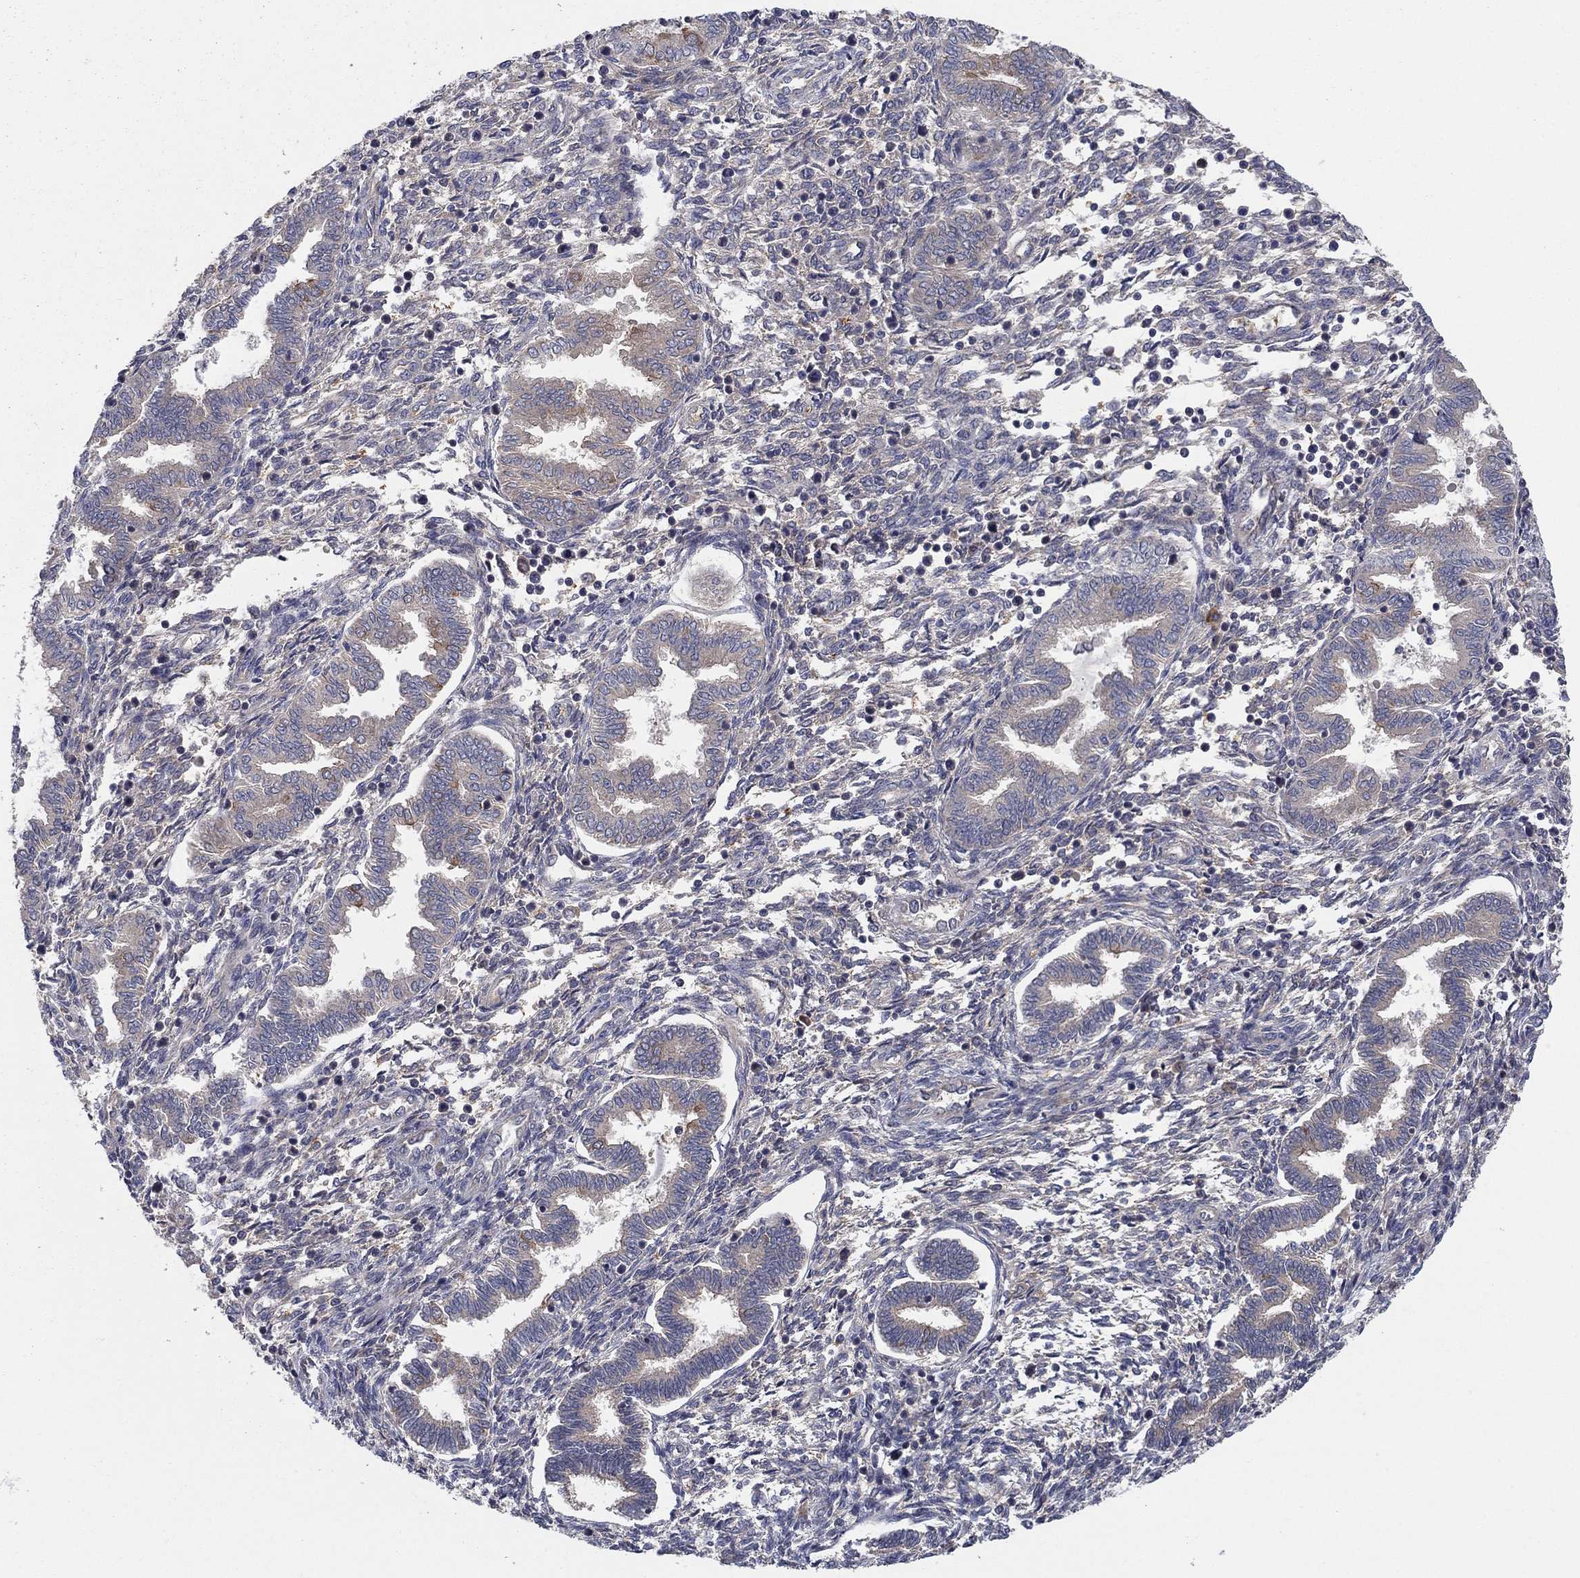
{"staining": {"intensity": "weak", "quantity": "<25%", "location": "cytoplasmic/membranous"}, "tissue": "endometrium", "cell_type": "Cells in endometrial stroma", "image_type": "normal", "snomed": [{"axis": "morphology", "description": "Normal tissue, NOS"}, {"axis": "topography", "description": "Endometrium"}], "caption": "The micrograph exhibits no significant expression in cells in endometrial stroma of endometrium. The staining is performed using DAB (3,3'-diaminobenzidine) brown chromogen with nuclei counter-stained in using hematoxylin.", "gene": "RNF123", "patient": {"sex": "female", "age": 42}}